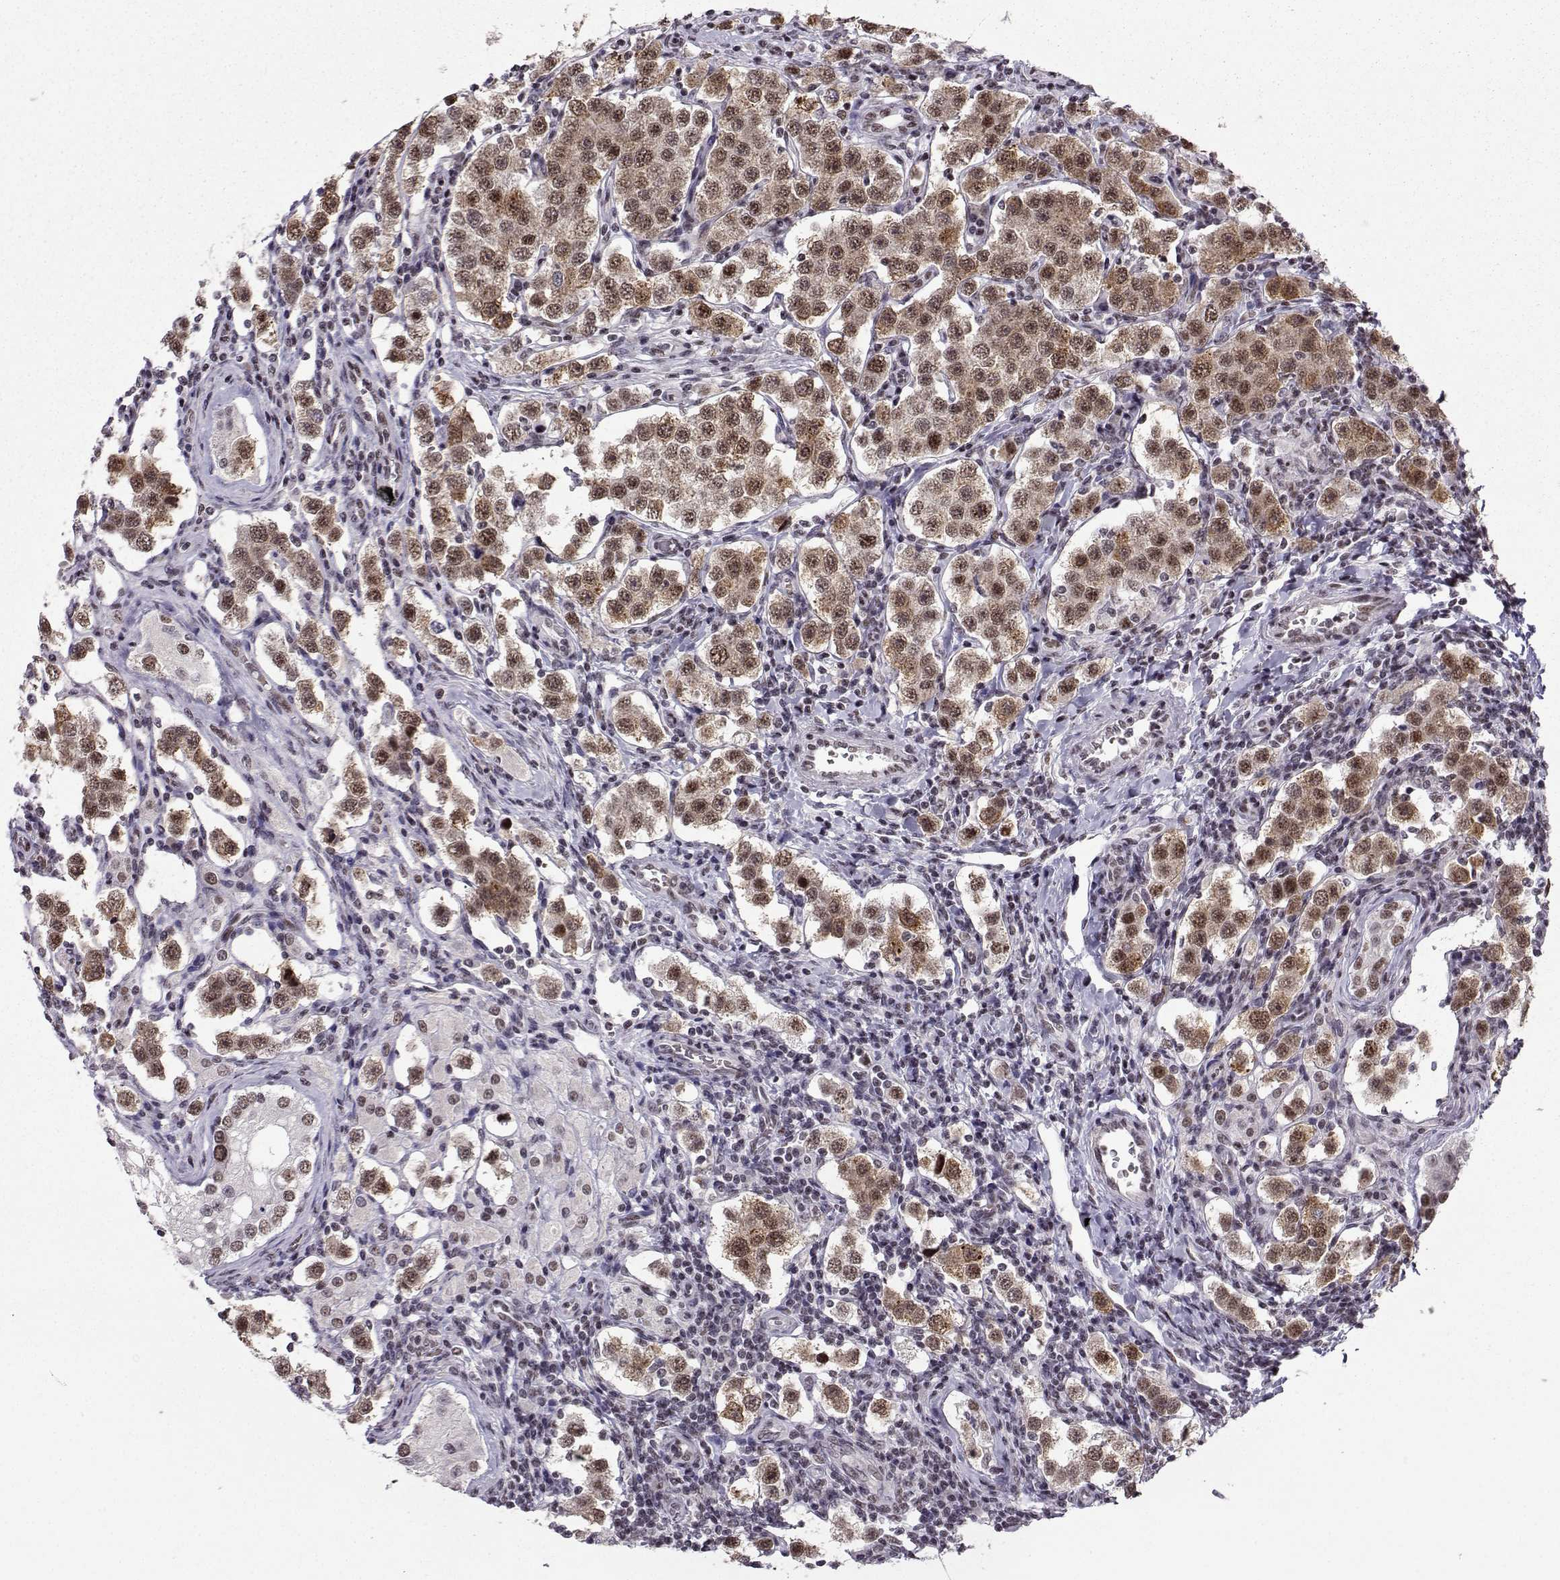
{"staining": {"intensity": "moderate", "quantity": ">75%", "location": "cytoplasmic/membranous,nuclear"}, "tissue": "testis cancer", "cell_type": "Tumor cells", "image_type": "cancer", "snomed": [{"axis": "morphology", "description": "Seminoma, NOS"}, {"axis": "topography", "description": "Testis"}], "caption": "Immunohistochemistry image of human testis cancer (seminoma) stained for a protein (brown), which reveals medium levels of moderate cytoplasmic/membranous and nuclear staining in approximately >75% of tumor cells.", "gene": "LIN28A", "patient": {"sex": "male", "age": 37}}